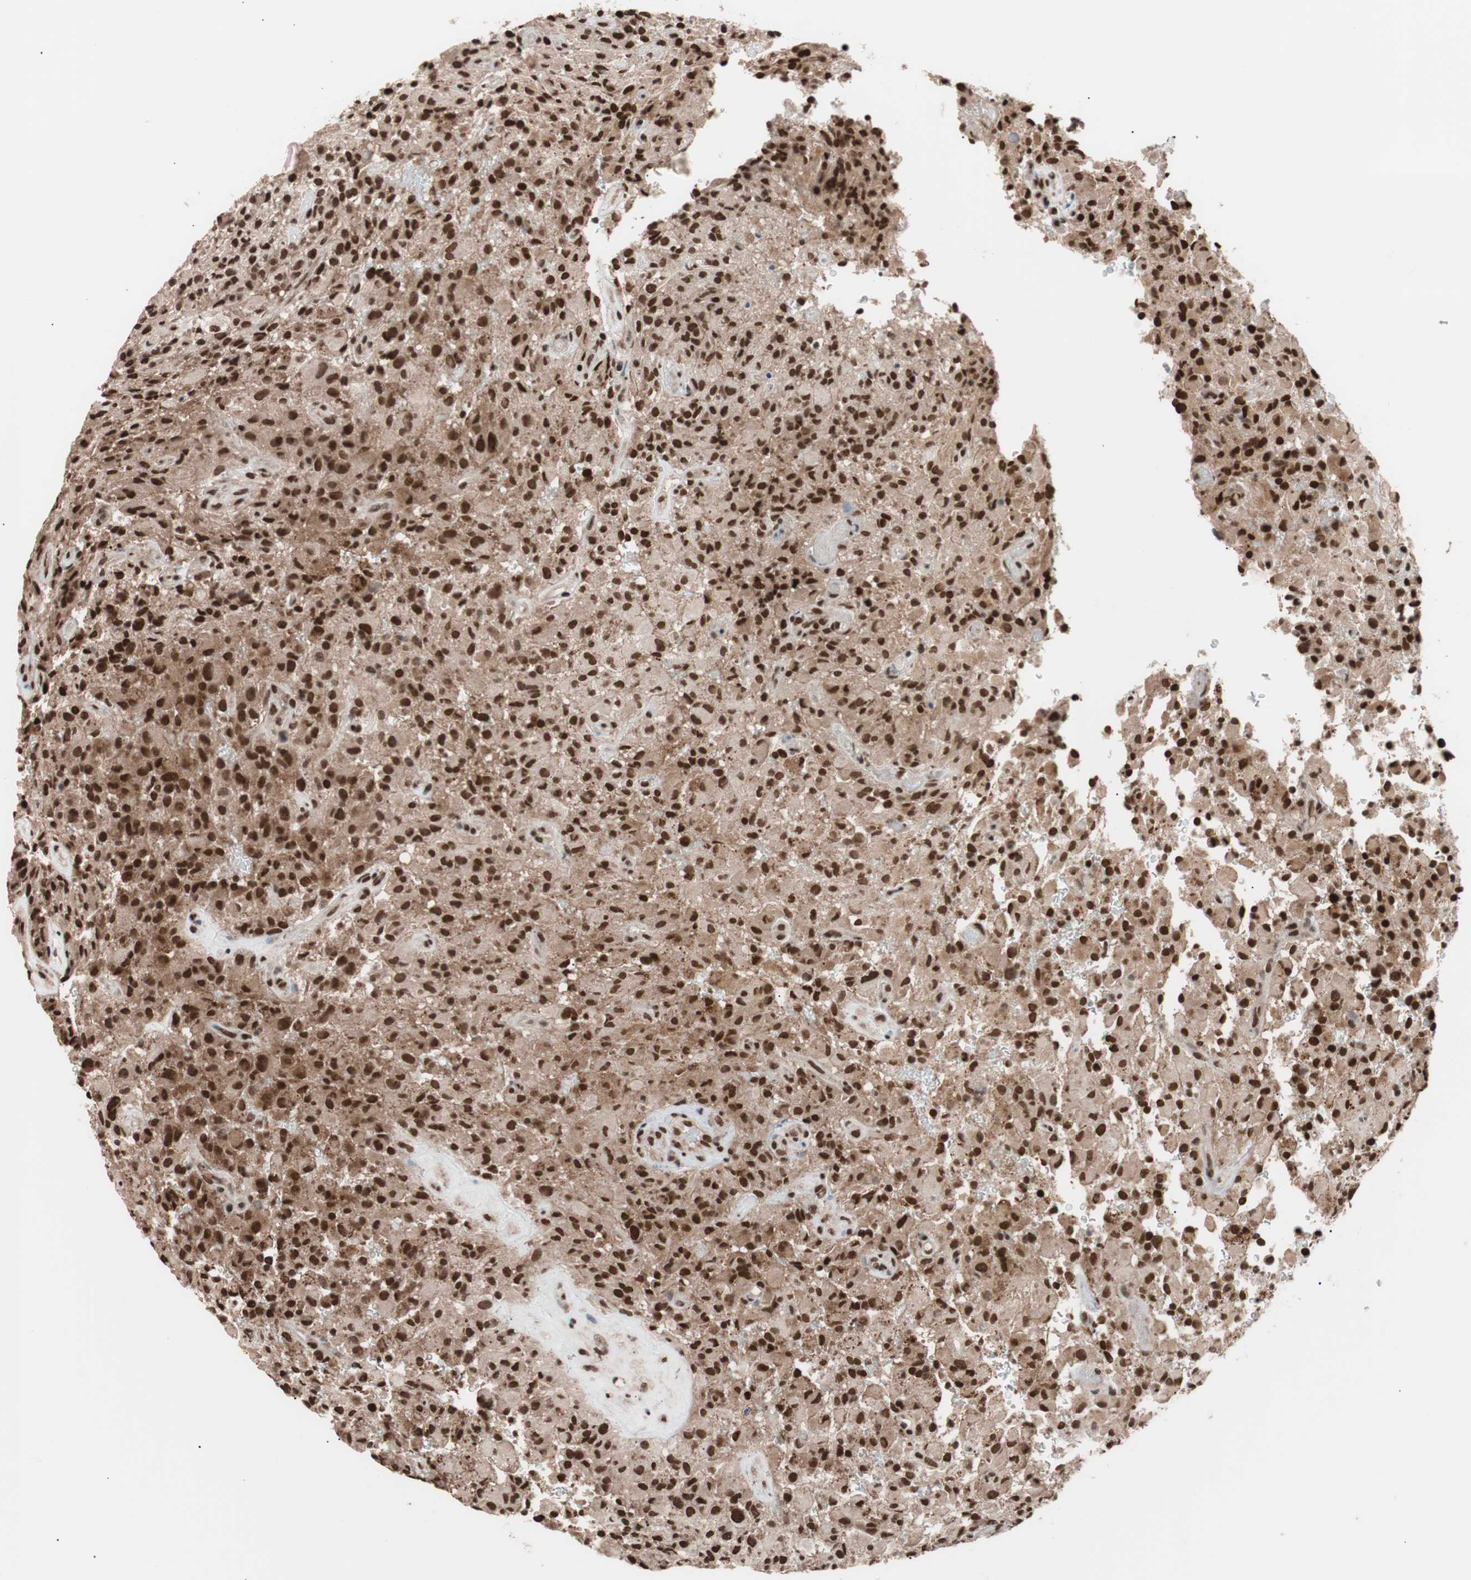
{"staining": {"intensity": "strong", "quantity": ">75%", "location": "nuclear"}, "tissue": "glioma", "cell_type": "Tumor cells", "image_type": "cancer", "snomed": [{"axis": "morphology", "description": "Glioma, malignant, High grade"}, {"axis": "topography", "description": "Brain"}], "caption": "High-power microscopy captured an immunohistochemistry (IHC) histopathology image of high-grade glioma (malignant), revealing strong nuclear expression in approximately >75% of tumor cells. The staining is performed using DAB brown chromogen to label protein expression. The nuclei are counter-stained blue using hematoxylin.", "gene": "CHAMP1", "patient": {"sex": "male", "age": 71}}